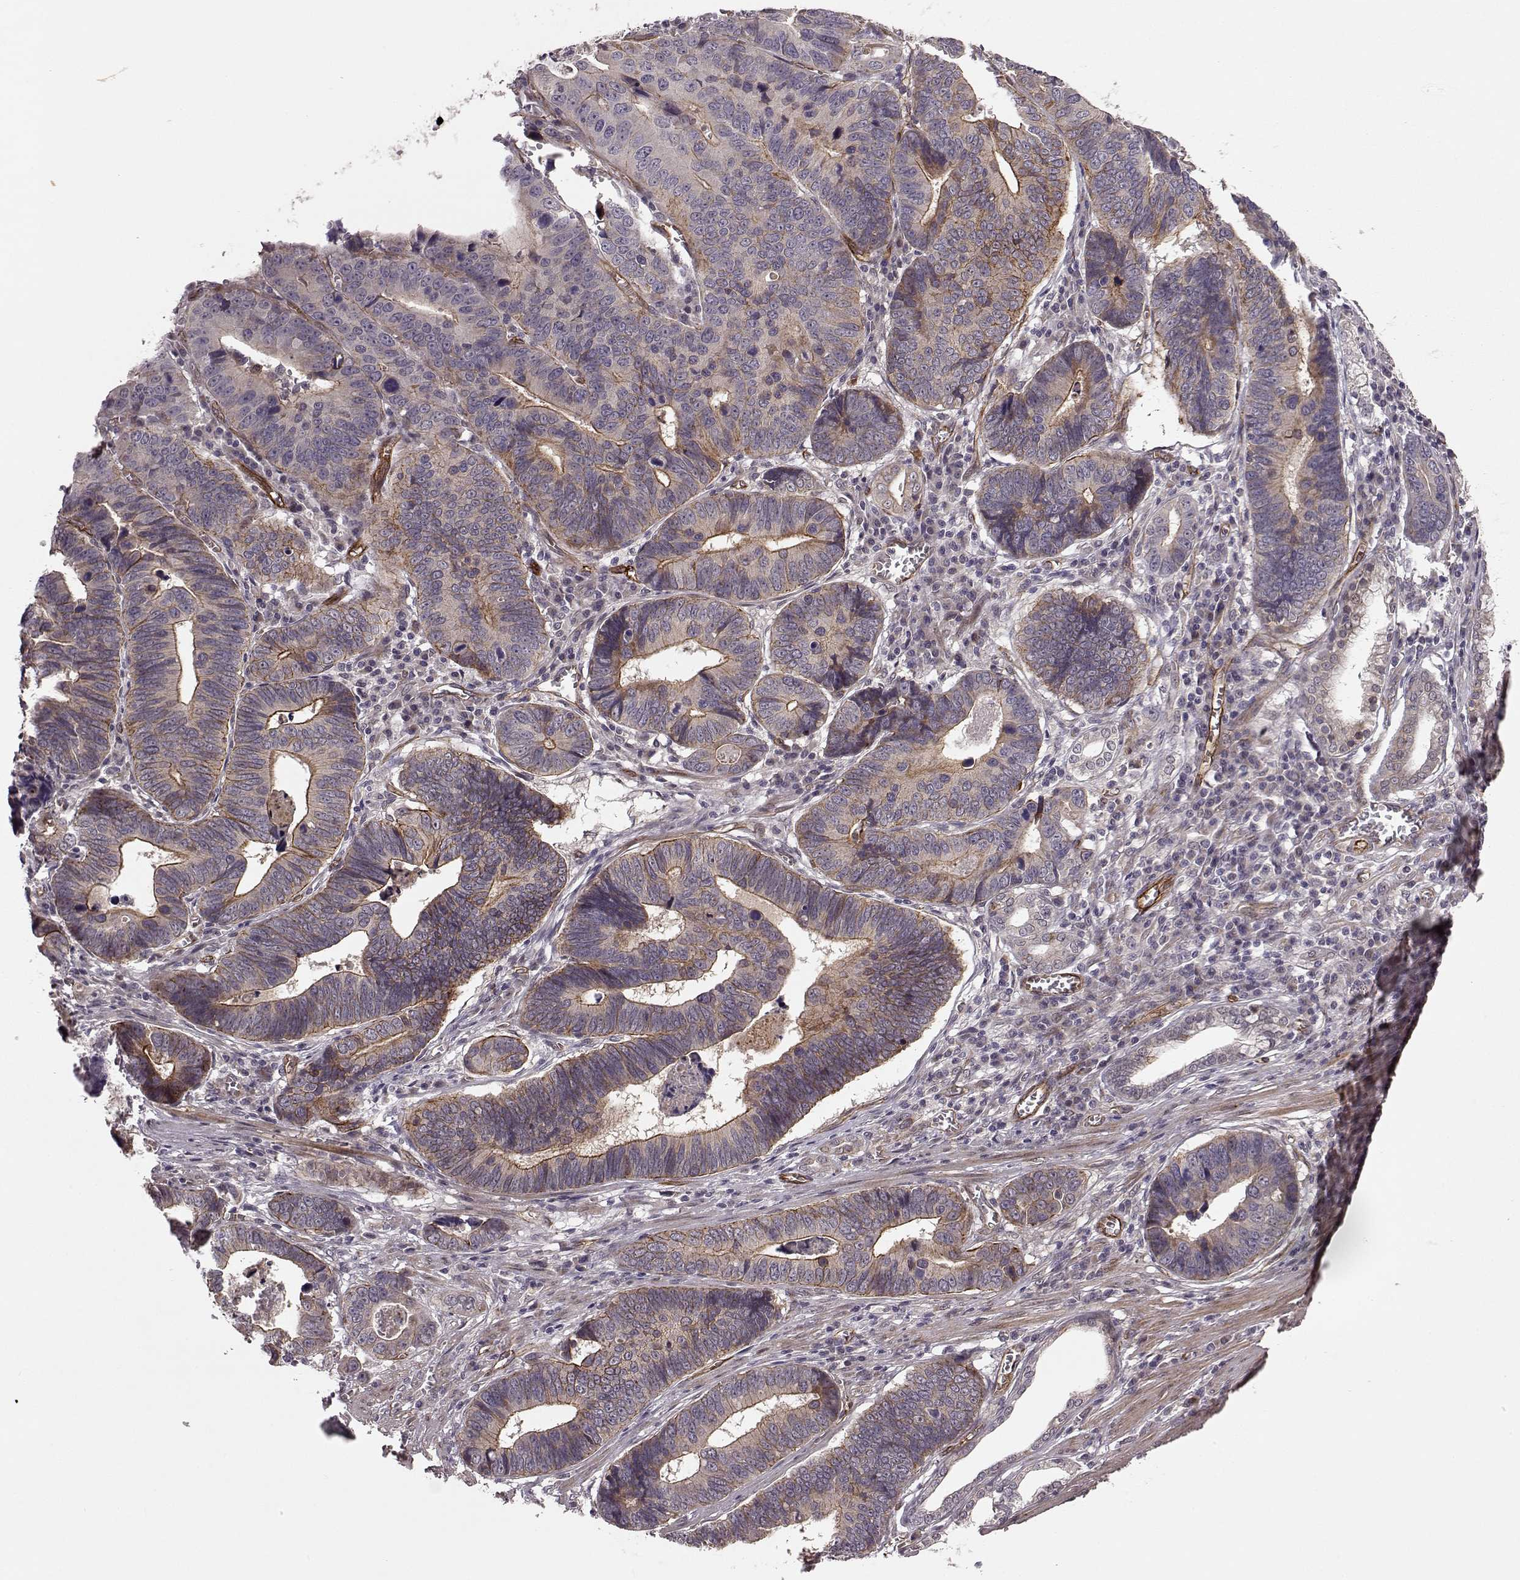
{"staining": {"intensity": "moderate", "quantity": "25%-75%", "location": "cytoplasmic/membranous"}, "tissue": "stomach cancer", "cell_type": "Tumor cells", "image_type": "cancer", "snomed": [{"axis": "morphology", "description": "Adenocarcinoma, NOS"}, {"axis": "topography", "description": "Stomach"}], "caption": "Adenocarcinoma (stomach) stained for a protein (brown) reveals moderate cytoplasmic/membranous positive positivity in about 25%-75% of tumor cells.", "gene": "SYNPO", "patient": {"sex": "male", "age": 84}}